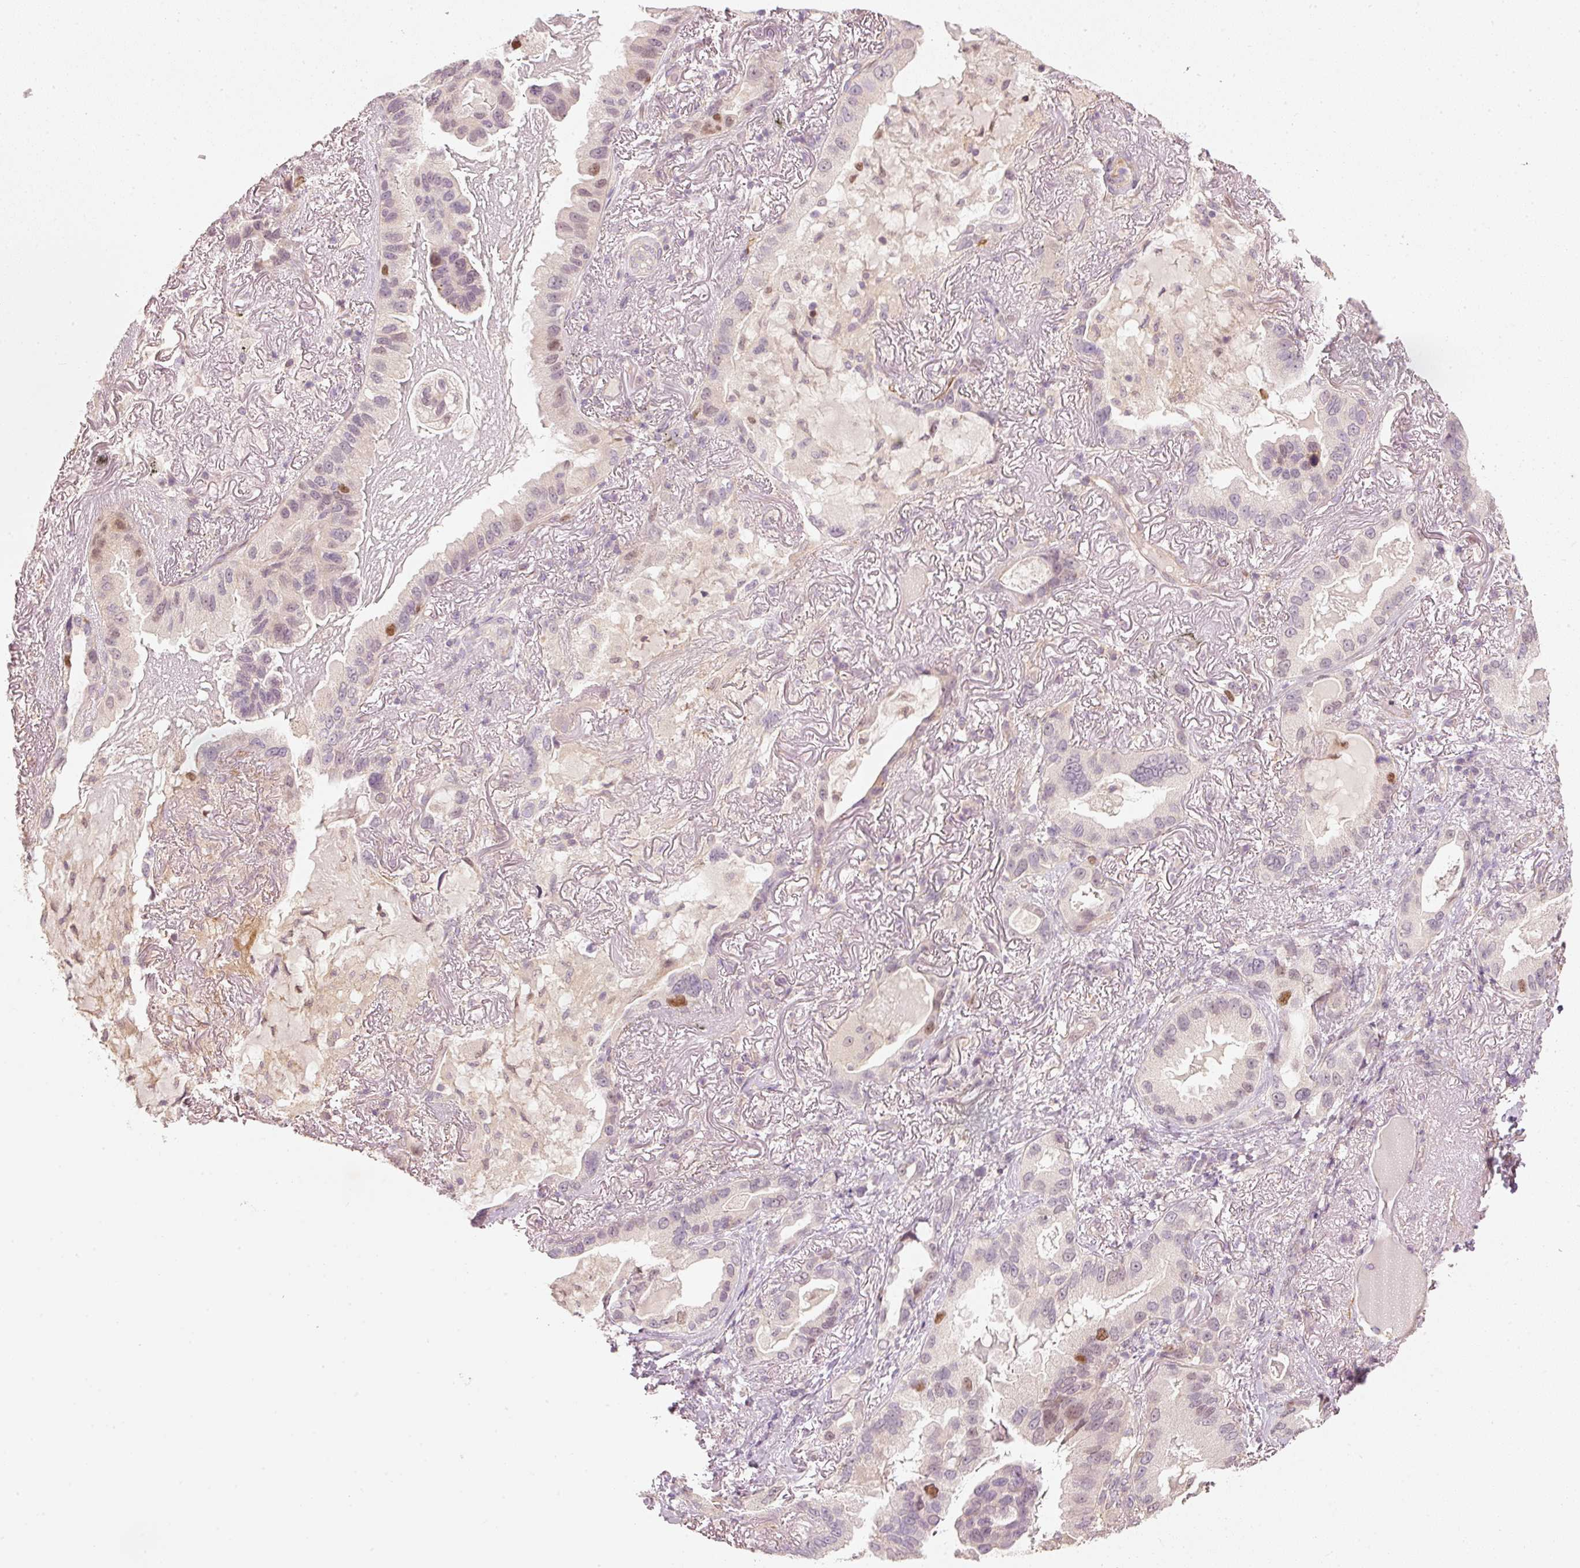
{"staining": {"intensity": "moderate", "quantity": "<25%", "location": "nuclear"}, "tissue": "lung cancer", "cell_type": "Tumor cells", "image_type": "cancer", "snomed": [{"axis": "morphology", "description": "Adenocarcinoma, NOS"}, {"axis": "topography", "description": "Lung"}], "caption": "Immunohistochemistry (IHC) micrograph of neoplastic tissue: lung cancer (adenocarcinoma) stained using immunohistochemistry shows low levels of moderate protein expression localized specifically in the nuclear of tumor cells, appearing as a nuclear brown color.", "gene": "TREX2", "patient": {"sex": "female", "age": 69}}